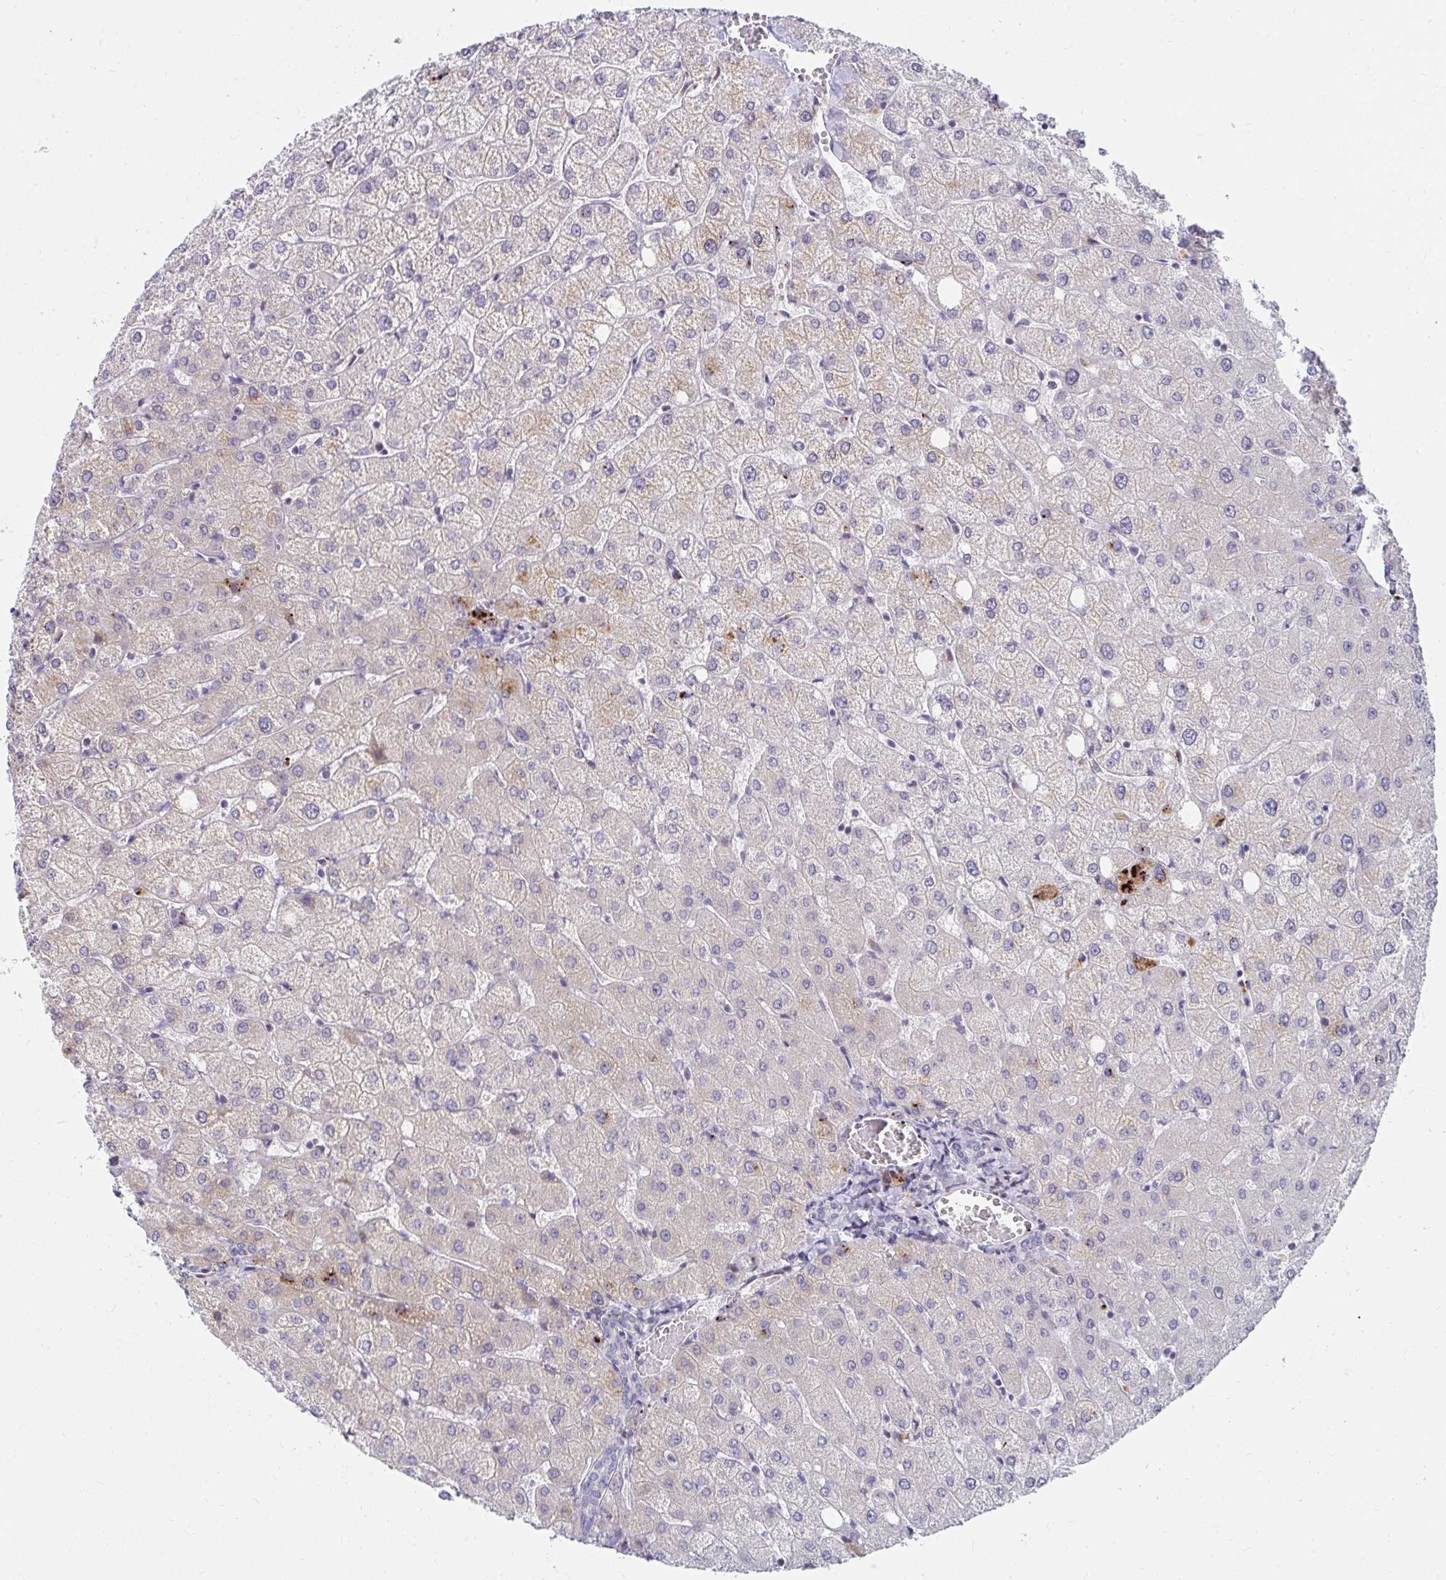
{"staining": {"intensity": "negative", "quantity": "none", "location": "none"}, "tissue": "liver", "cell_type": "Cholangiocytes", "image_type": "normal", "snomed": [{"axis": "morphology", "description": "Normal tissue, NOS"}, {"axis": "topography", "description": "Liver"}], "caption": "Immunohistochemistry (IHC) of normal liver exhibits no expression in cholangiocytes.", "gene": "EXOC5", "patient": {"sex": "female", "age": 54}}